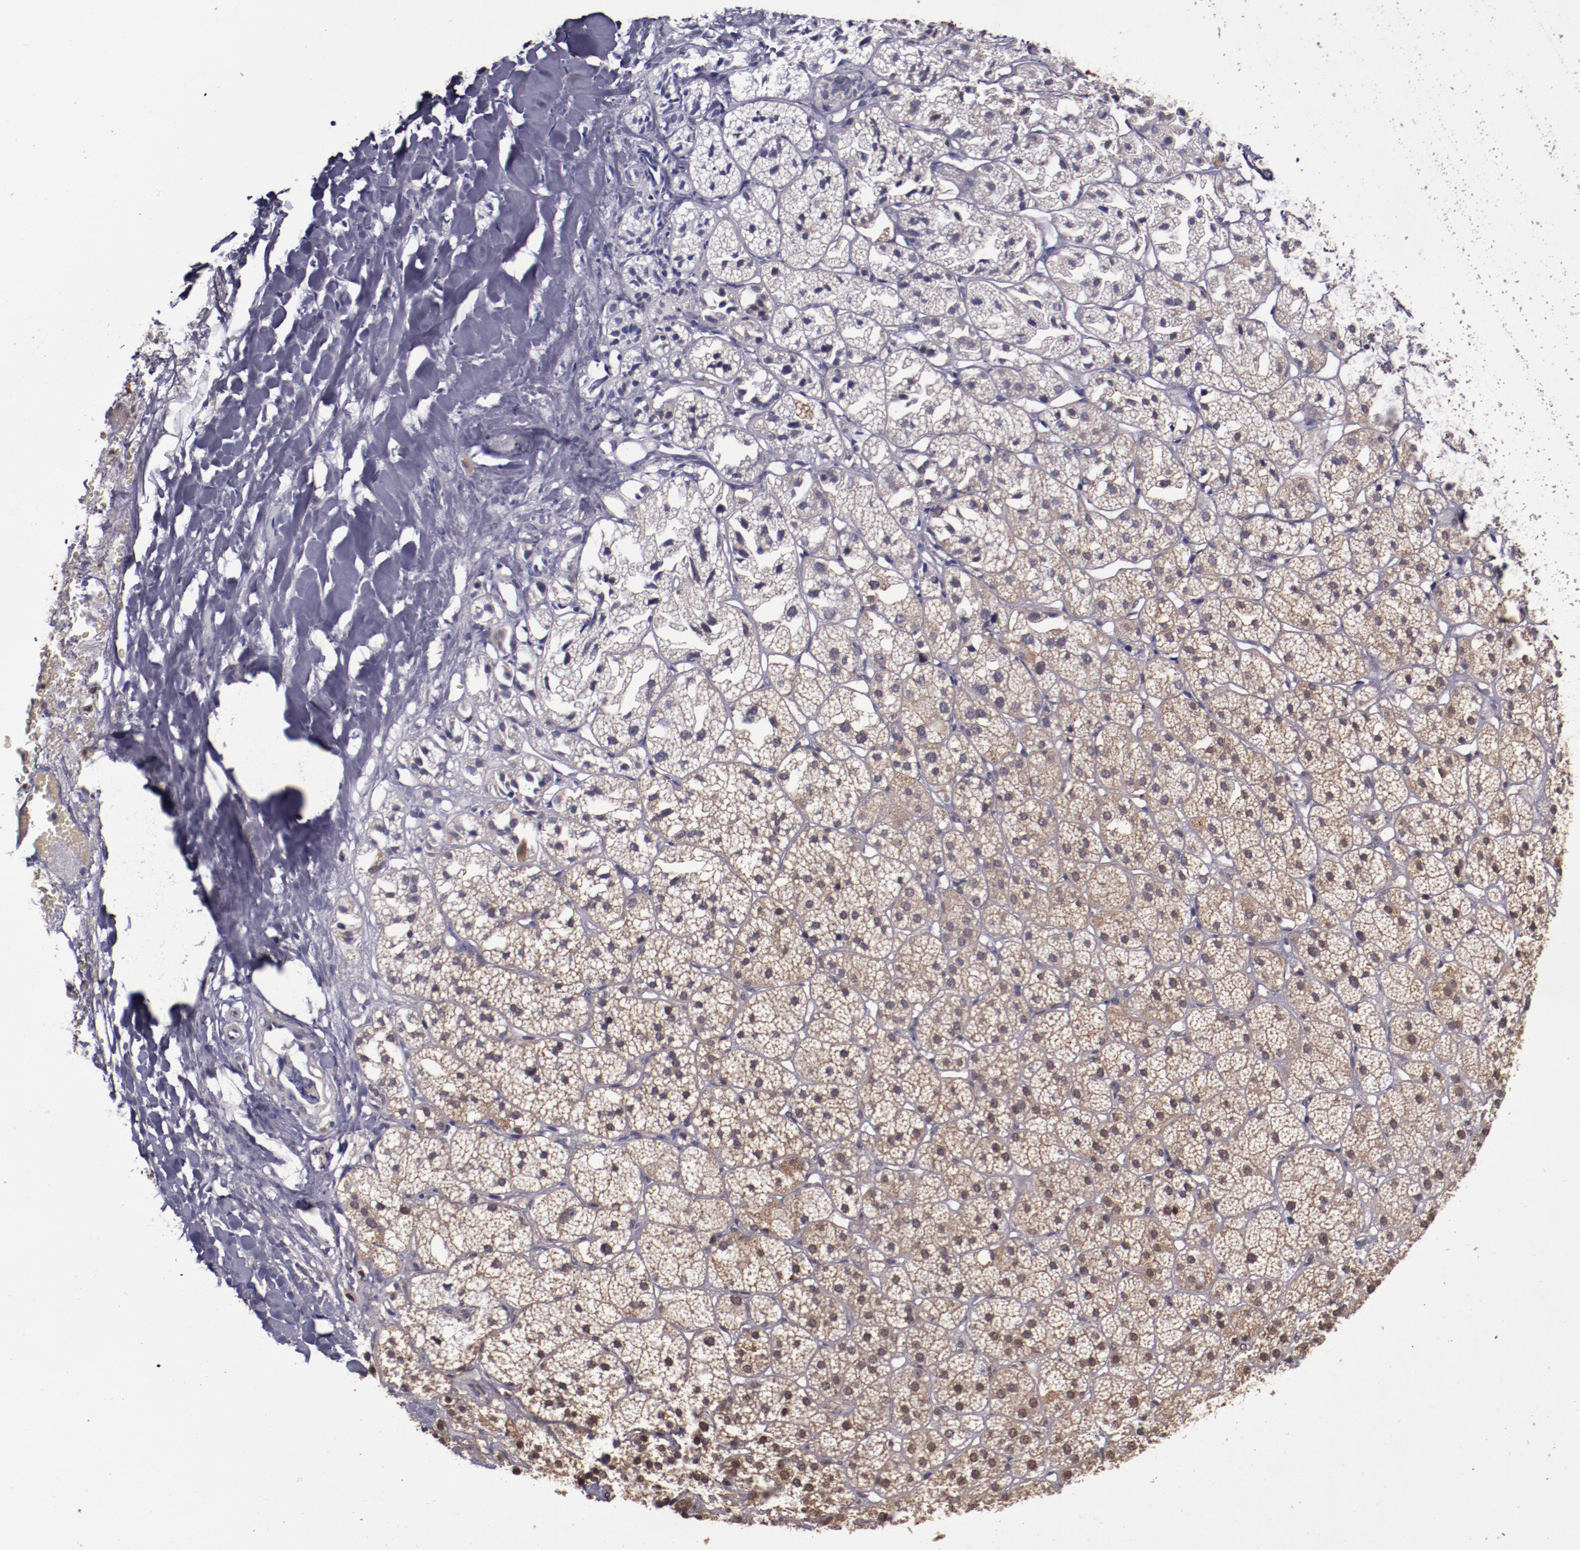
{"staining": {"intensity": "strong", "quantity": ">75%", "location": "cytoplasmic/membranous,nuclear"}, "tissue": "adrenal gland", "cell_type": "Glandular cells", "image_type": "normal", "snomed": [{"axis": "morphology", "description": "Normal tissue, NOS"}, {"axis": "topography", "description": "Adrenal gland"}], "caption": "Glandular cells reveal high levels of strong cytoplasmic/membranous,nuclear staining in approximately >75% of cells in benign adrenal gland. (brown staining indicates protein expression, while blue staining denotes nuclei).", "gene": "CECR2", "patient": {"sex": "female", "age": 71}}